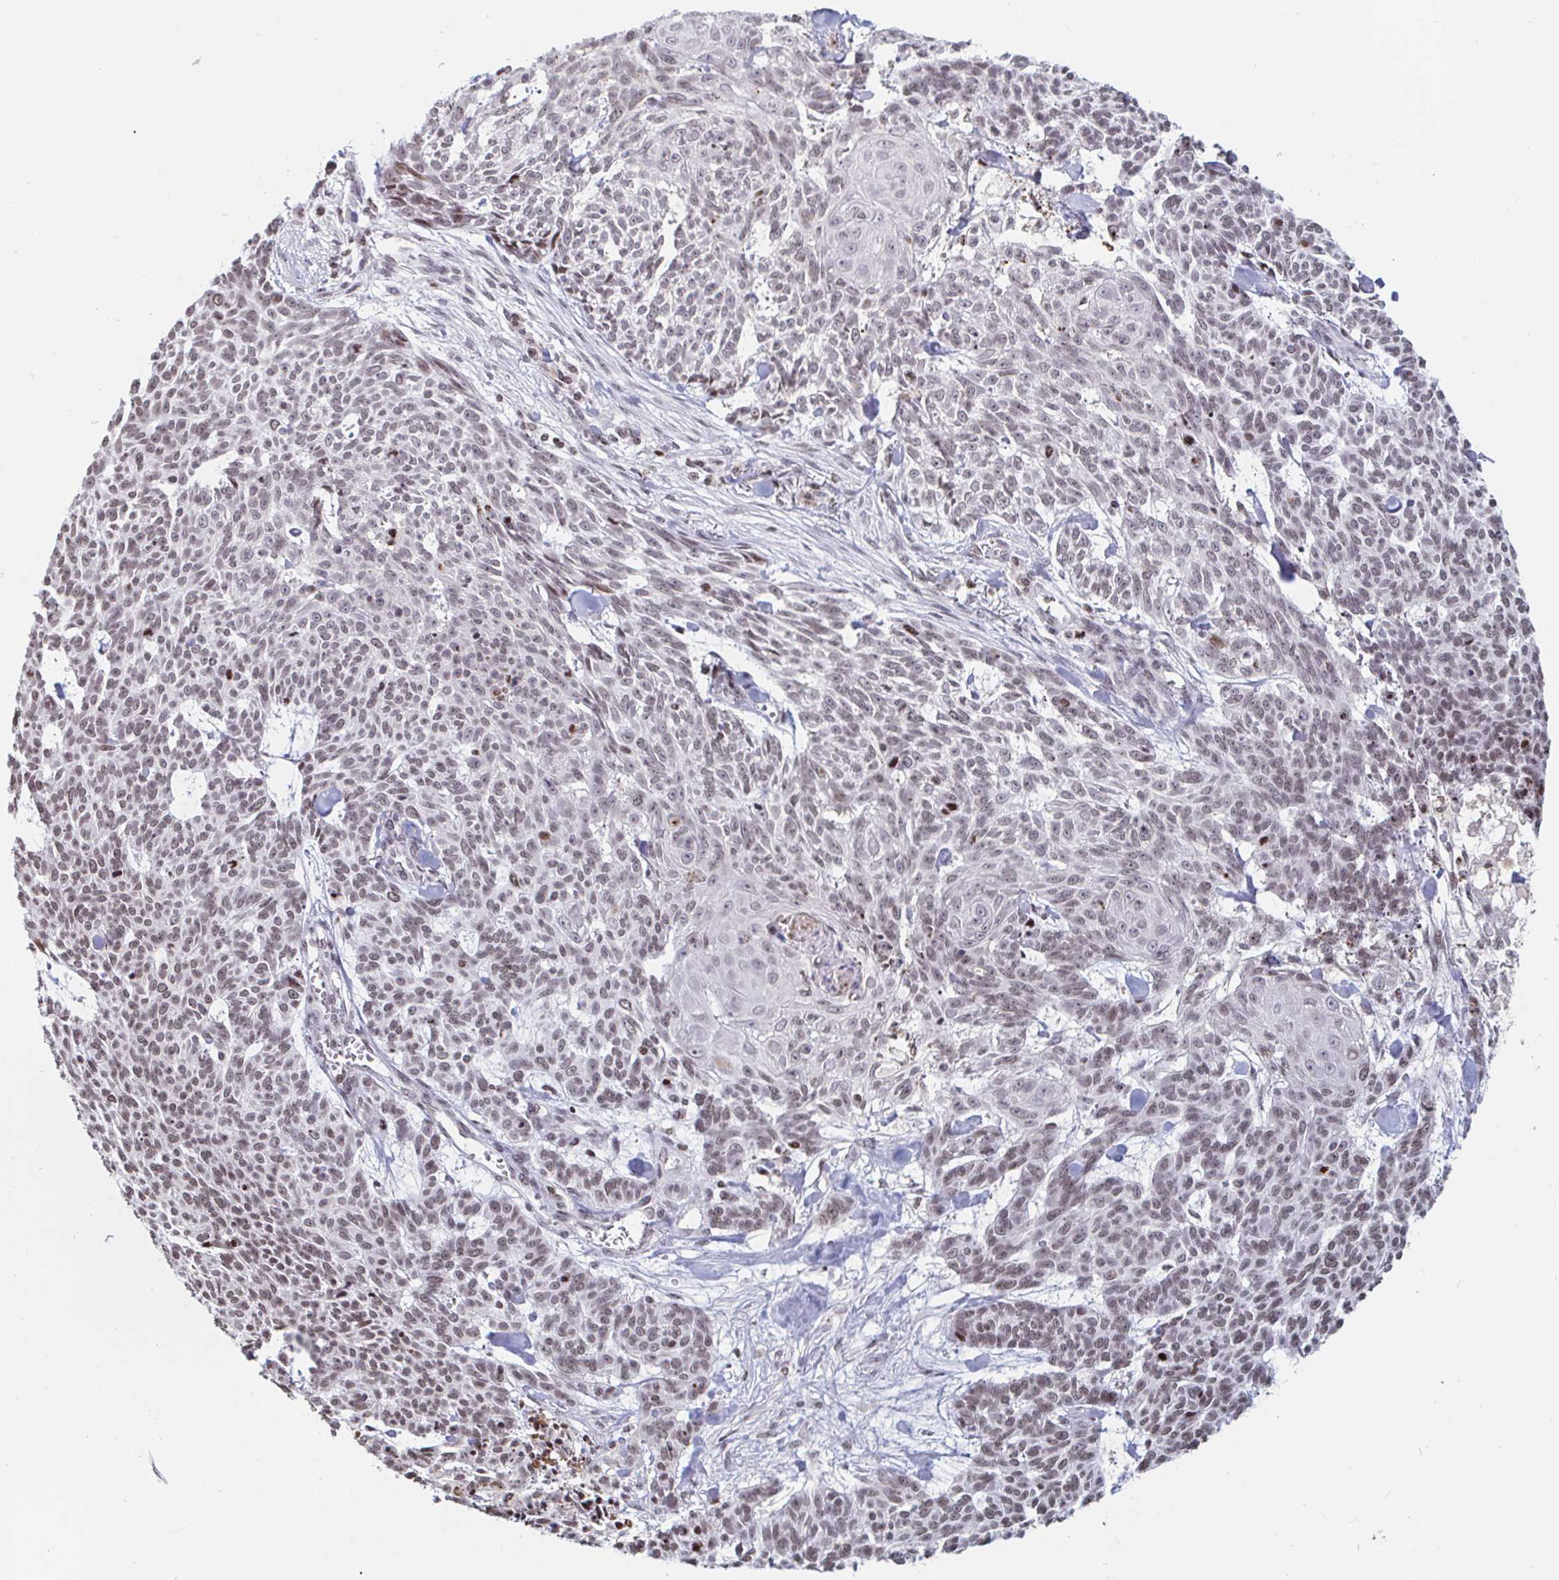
{"staining": {"intensity": "weak", "quantity": ">75%", "location": "nuclear"}, "tissue": "skin cancer", "cell_type": "Tumor cells", "image_type": "cancer", "snomed": [{"axis": "morphology", "description": "Basal cell carcinoma"}, {"axis": "topography", "description": "Skin"}], "caption": "Skin cancer tissue shows weak nuclear expression in approximately >75% of tumor cells", "gene": "HOXC10", "patient": {"sex": "female", "age": 93}}